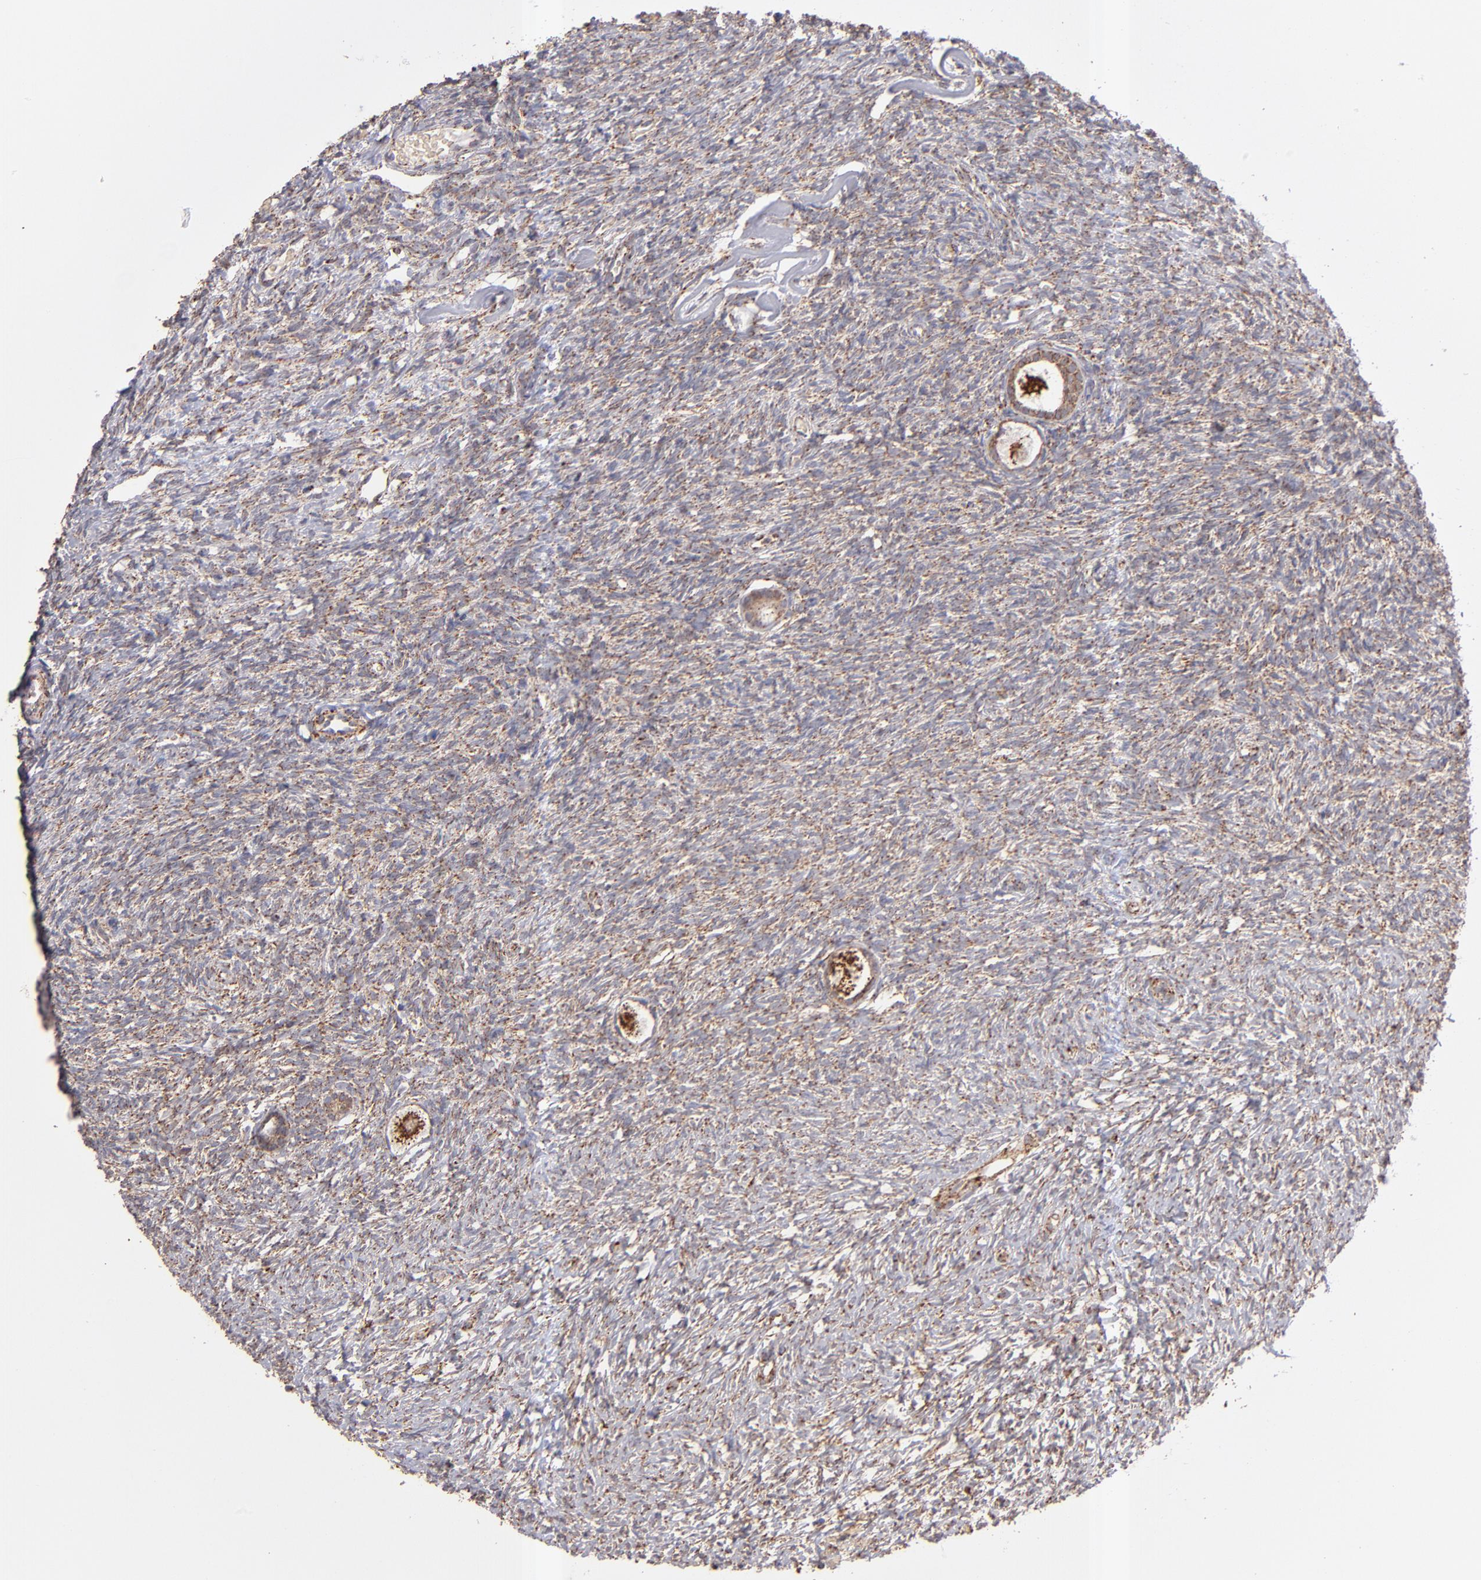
{"staining": {"intensity": "moderate", "quantity": ">75%", "location": "cytoplasmic/membranous"}, "tissue": "ovary", "cell_type": "Follicle cells", "image_type": "normal", "snomed": [{"axis": "morphology", "description": "Normal tissue, NOS"}, {"axis": "topography", "description": "Ovary"}], "caption": "Approximately >75% of follicle cells in normal human ovary demonstrate moderate cytoplasmic/membranous protein expression as visualized by brown immunohistochemical staining.", "gene": "DLST", "patient": {"sex": "female", "age": 35}}